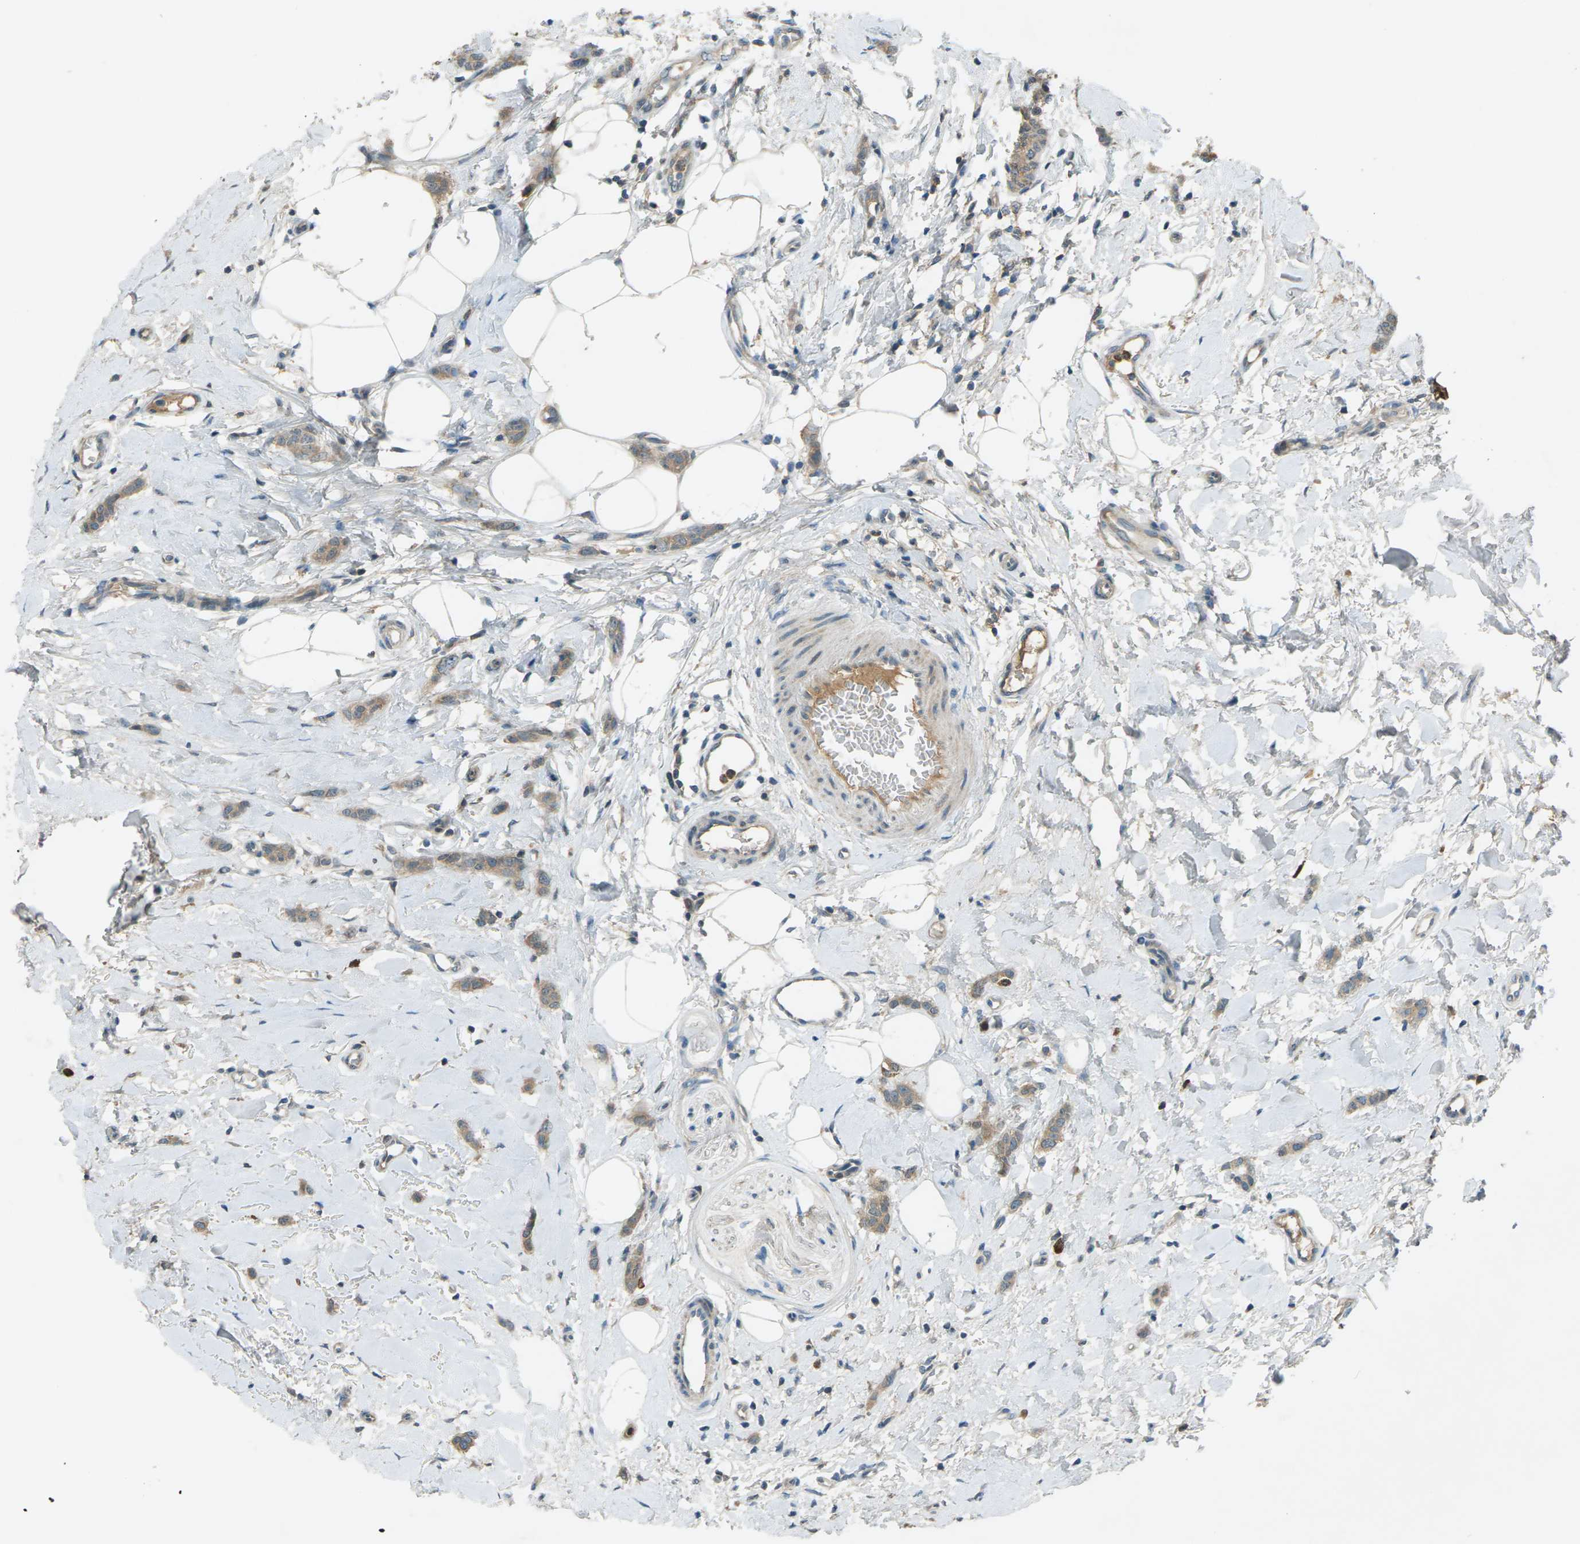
{"staining": {"intensity": "moderate", "quantity": ">75%", "location": "cytoplasmic/membranous"}, "tissue": "breast cancer", "cell_type": "Tumor cells", "image_type": "cancer", "snomed": [{"axis": "morphology", "description": "Lobular carcinoma"}, {"axis": "topography", "description": "Skin"}, {"axis": "topography", "description": "Breast"}], "caption": "Breast cancer stained with a protein marker shows moderate staining in tumor cells.", "gene": "DYRK1A", "patient": {"sex": "female", "age": 46}}